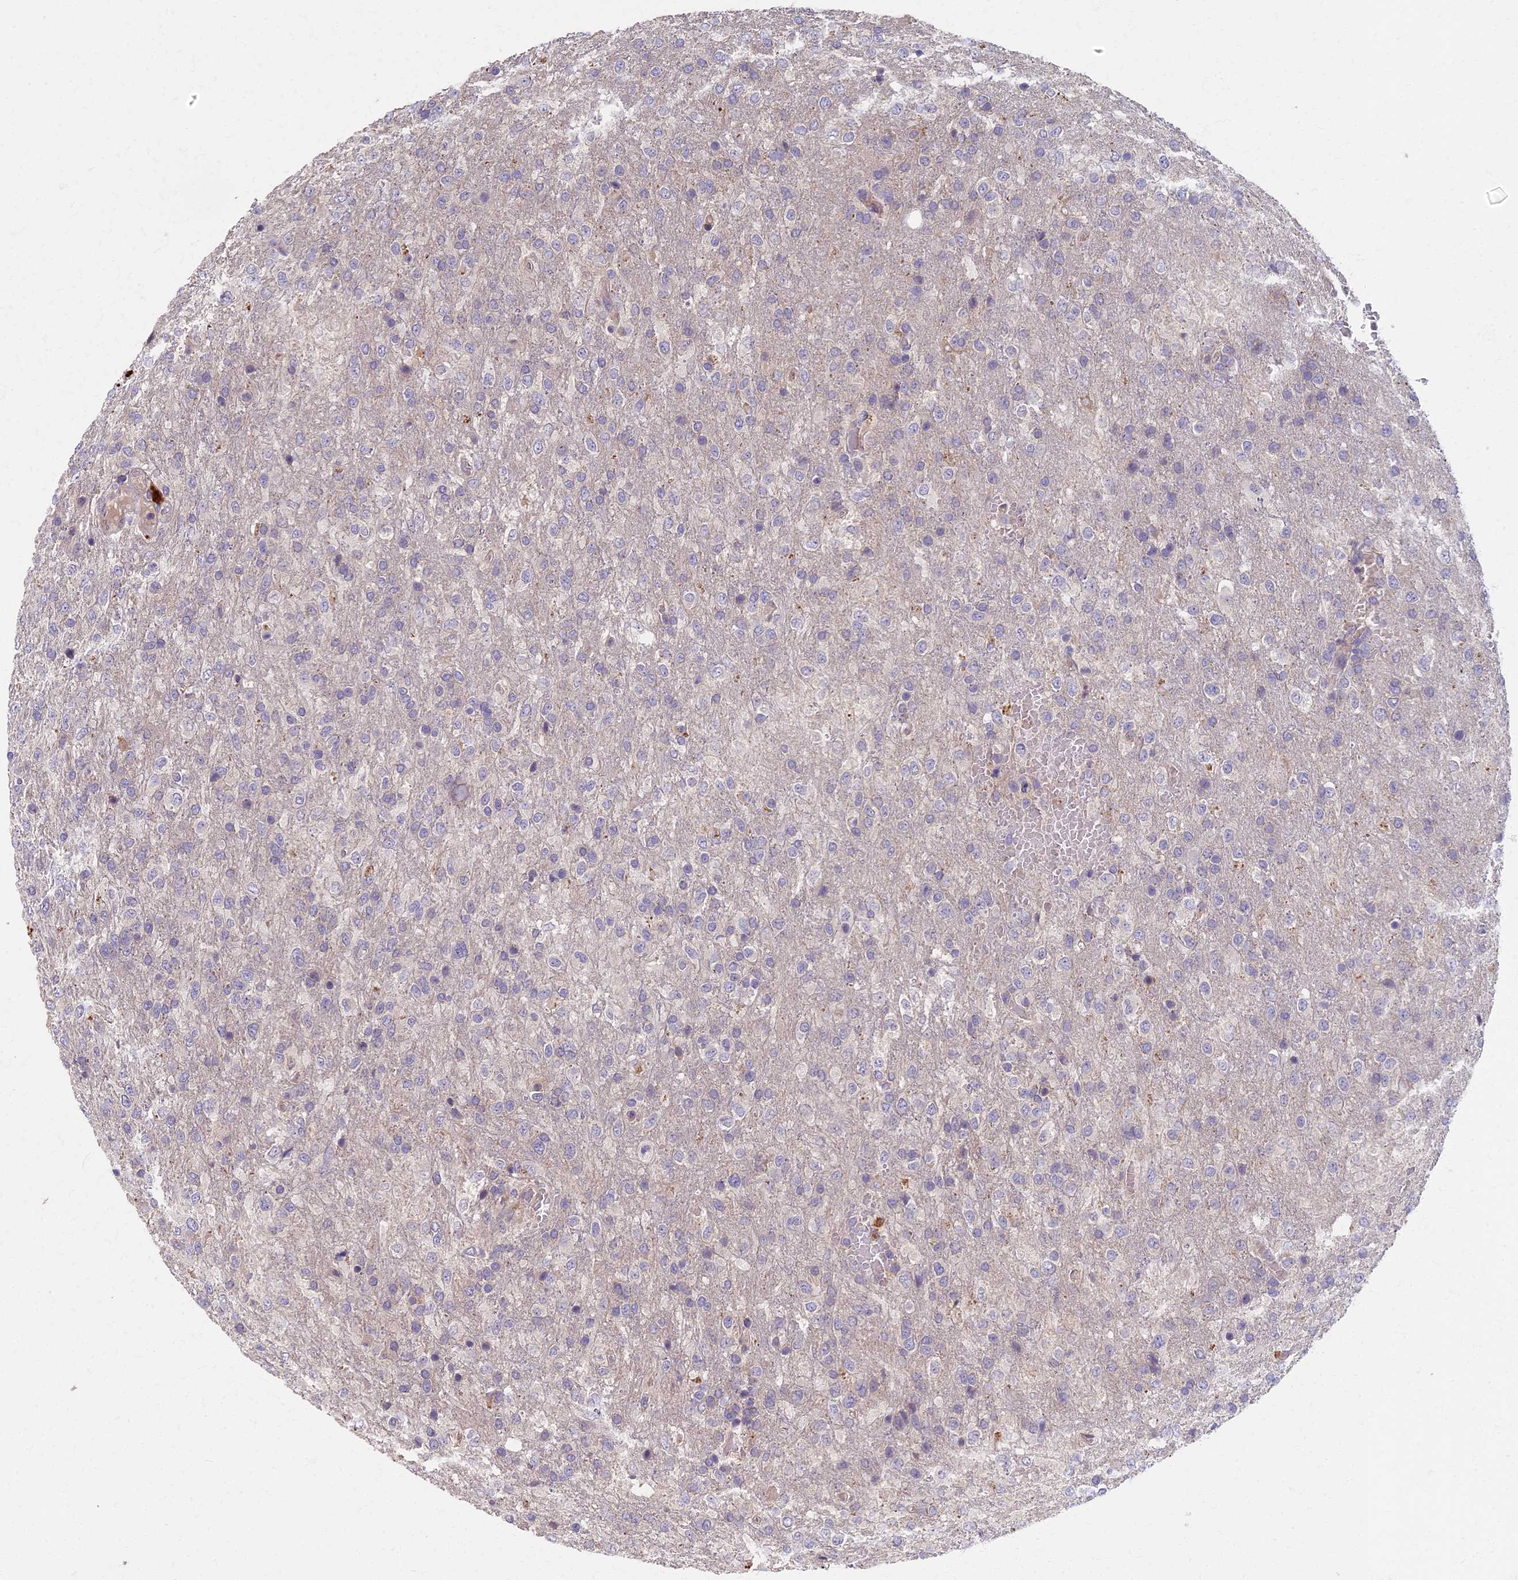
{"staining": {"intensity": "negative", "quantity": "none", "location": "none"}, "tissue": "glioma", "cell_type": "Tumor cells", "image_type": "cancer", "snomed": [{"axis": "morphology", "description": "Glioma, malignant, High grade"}, {"axis": "topography", "description": "Brain"}], "caption": "Histopathology image shows no protein expression in tumor cells of malignant glioma (high-grade) tissue.", "gene": "AP4E1", "patient": {"sex": "female", "age": 74}}